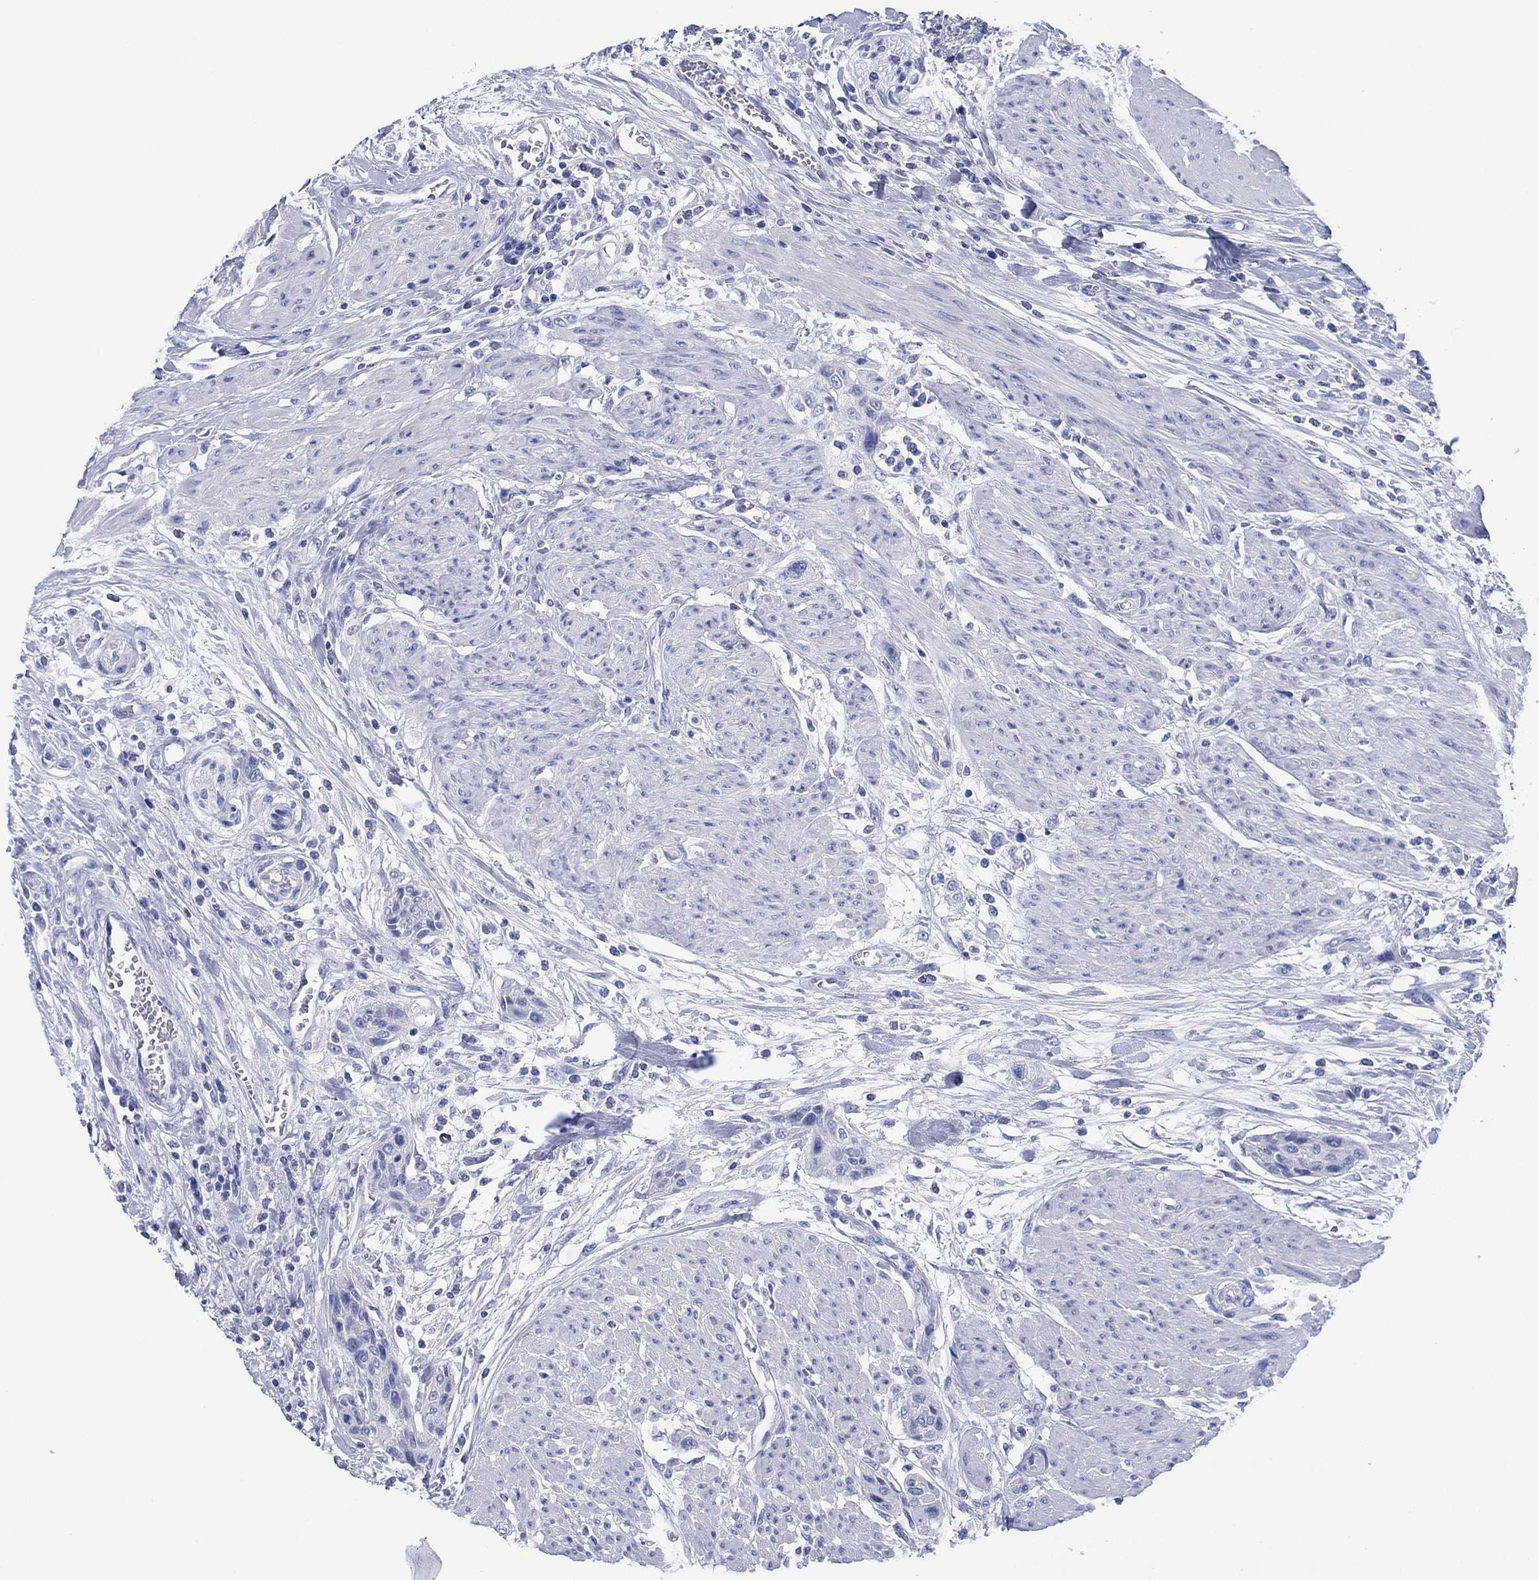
{"staining": {"intensity": "negative", "quantity": "none", "location": "none"}, "tissue": "urothelial cancer", "cell_type": "Tumor cells", "image_type": "cancer", "snomed": [{"axis": "morphology", "description": "Urothelial carcinoma, High grade"}, {"axis": "topography", "description": "Urinary bladder"}], "caption": "Urothelial carcinoma (high-grade) stained for a protein using IHC displays no positivity tumor cells.", "gene": "HCRT", "patient": {"sex": "male", "age": 35}}